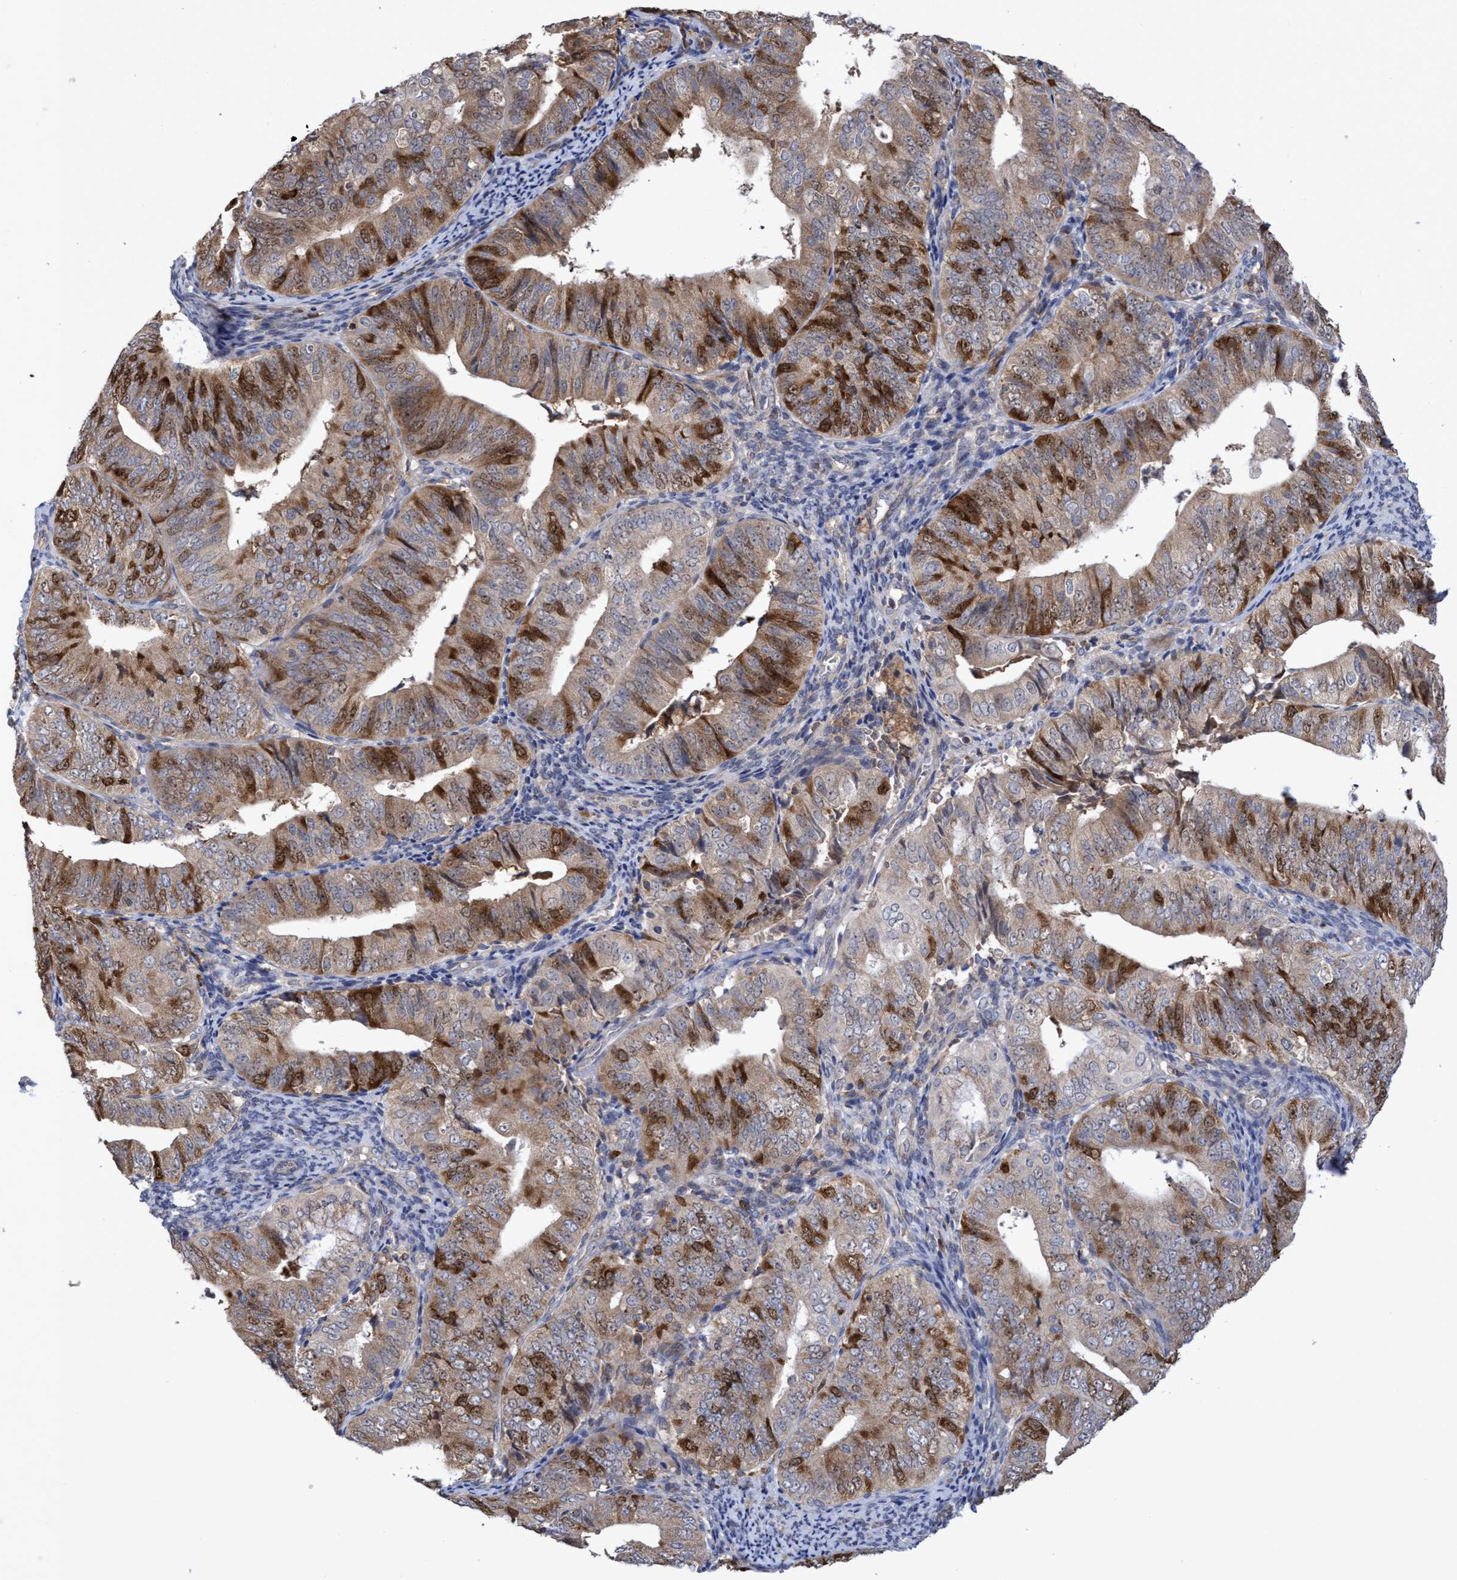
{"staining": {"intensity": "moderate", "quantity": ">75%", "location": "cytoplasmic/membranous,nuclear"}, "tissue": "endometrial cancer", "cell_type": "Tumor cells", "image_type": "cancer", "snomed": [{"axis": "morphology", "description": "Adenocarcinoma, NOS"}, {"axis": "topography", "description": "Endometrium"}], "caption": "Immunohistochemistry (IHC) (DAB (3,3'-diaminobenzidine)) staining of endometrial adenocarcinoma exhibits moderate cytoplasmic/membranous and nuclear protein staining in approximately >75% of tumor cells. (DAB (3,3'-diaminobenzidine) IHC with brightfield microscopy, high magnification).", "gene": "SLBP", "patient": {"sex": "female", "age": 63}}